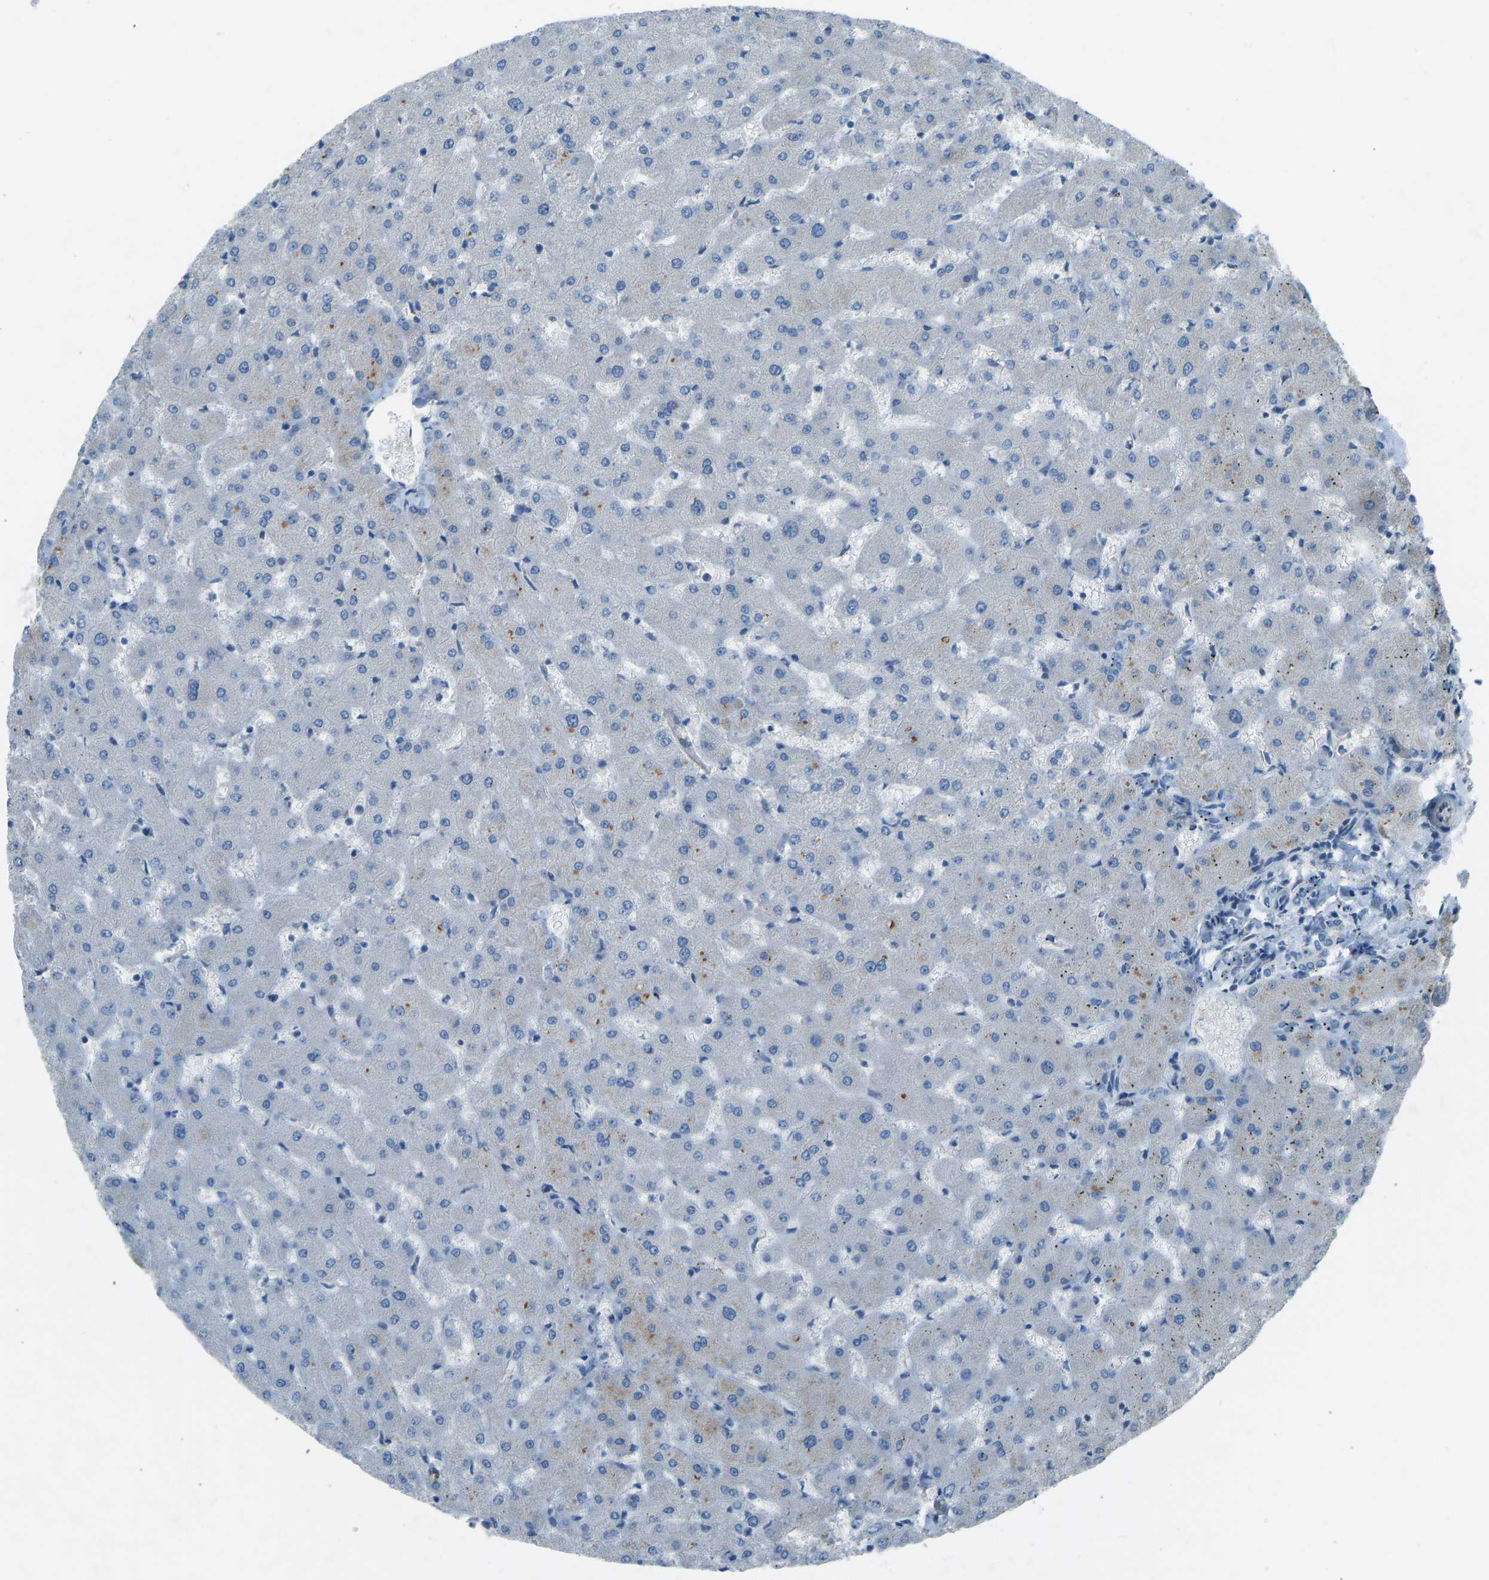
{"staining": {"intensity": "negative", "quantity": "none", "location": "none"}, "tissue": "liver", "cell_type": "Cholangiocytes", "image_type": "normal", "snomed": [{"axis": "morphology", "description": "Normal tissue, NOS"}, {"axis": "topography", "description": "Liver"}], "caption": "Cholangiocytes are negative for brown protein staining in unremarkable liver. (Immunohistochemistry, brightfield microscopy, high magnification).", "gene": "FBLN2", "patient": {"sex": "female", "age": 63}}